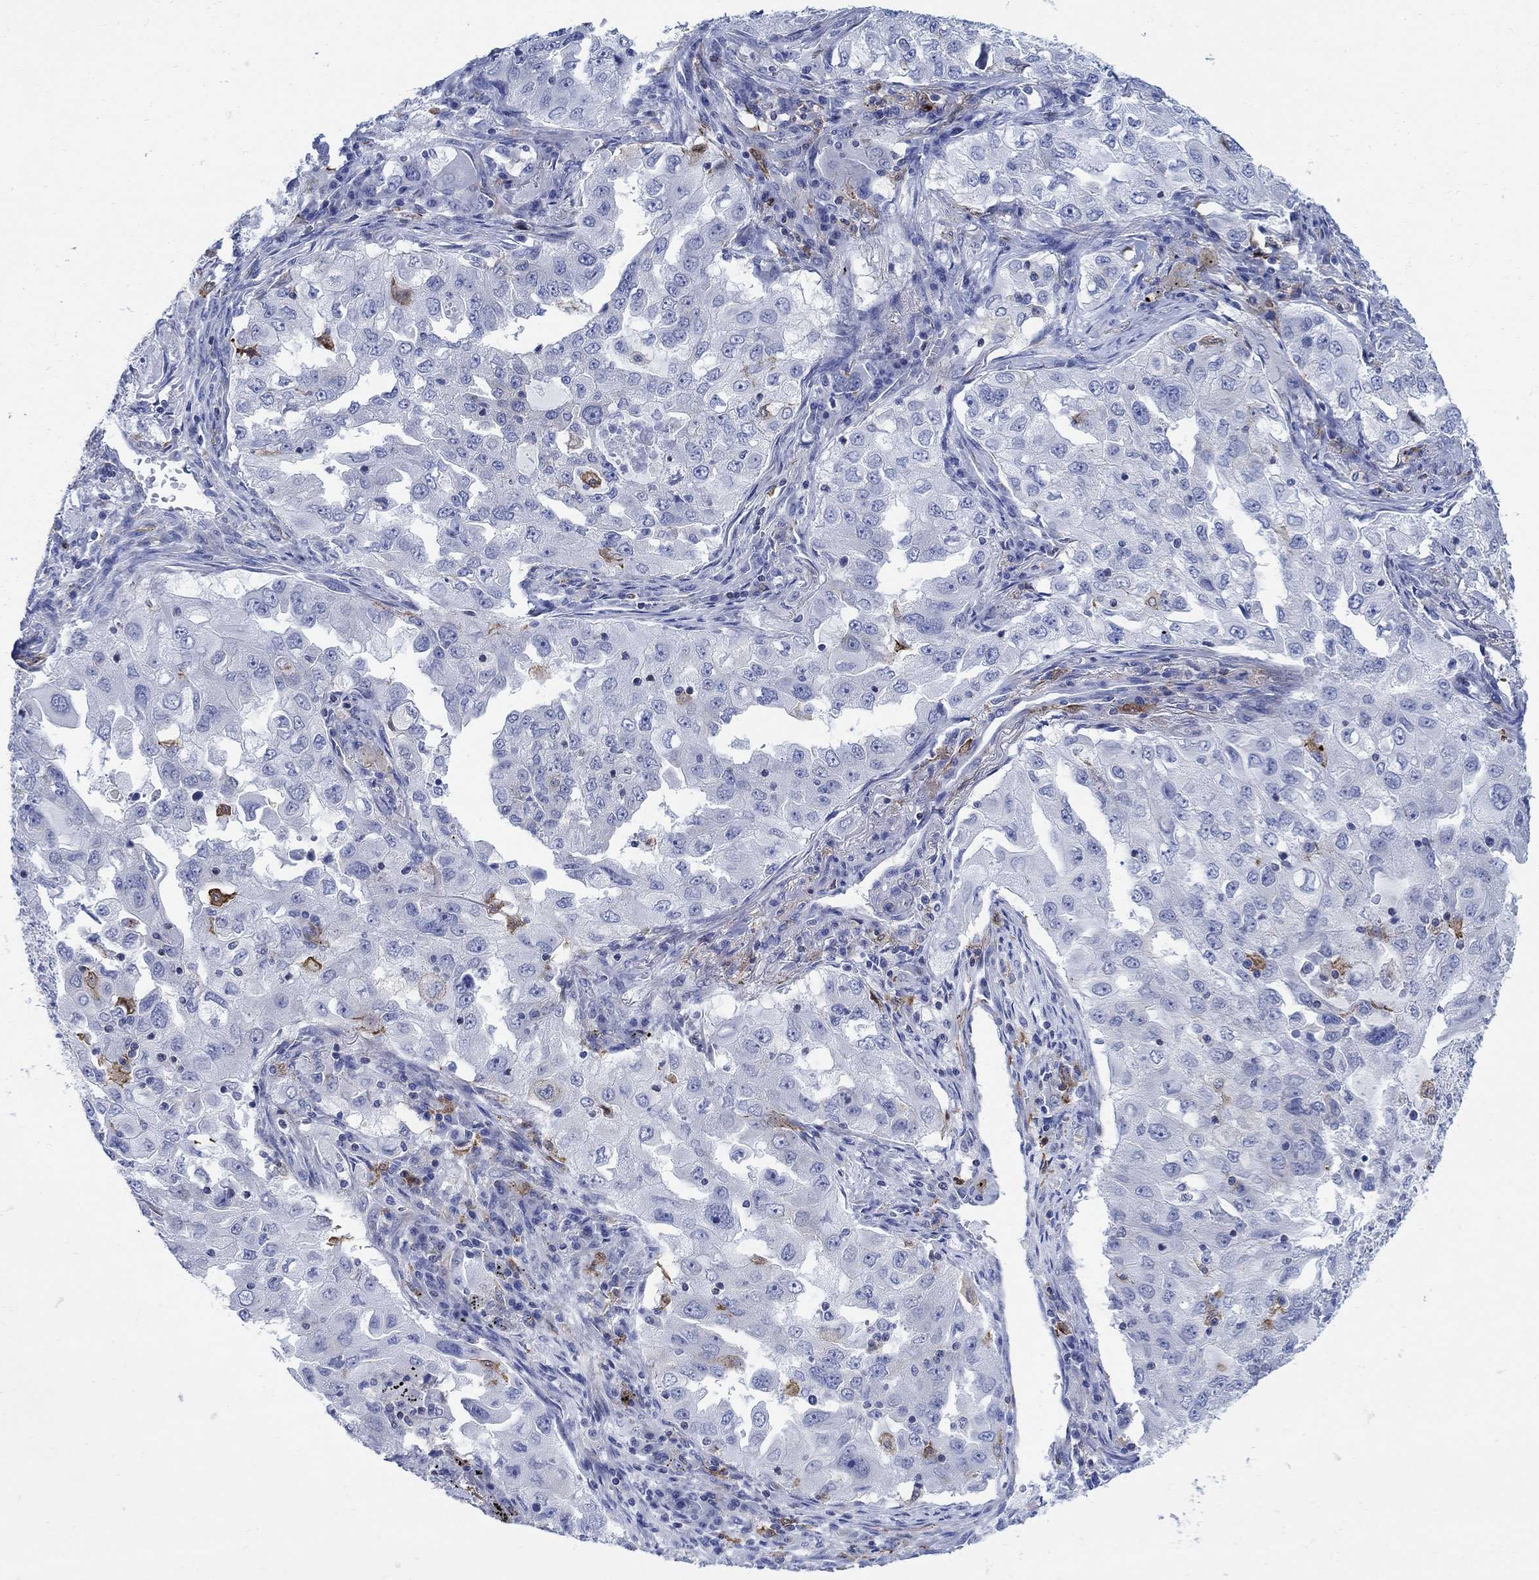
{"staining": {"intensity": "strong", "quantity": "<25%", "location": "cytoplasmic/membranous"}, "tissue": "lung cancer", "cell_type": "Tumor cells", "image_type": "cancer", "snomed": [{"axis": "morphology", "description": "Adenocarcinoma, NOS"}, {"axis": "topography", "description": "Lung"}], "caption": "Protein positivity by immunohistochemistry (IHC) reveals strong cytoplasmic/membranous staining in approximately <25% of tumor cells in lung cancer.", "gene": "PHF21B", "patient": {"sex": "female", "age": 61}}